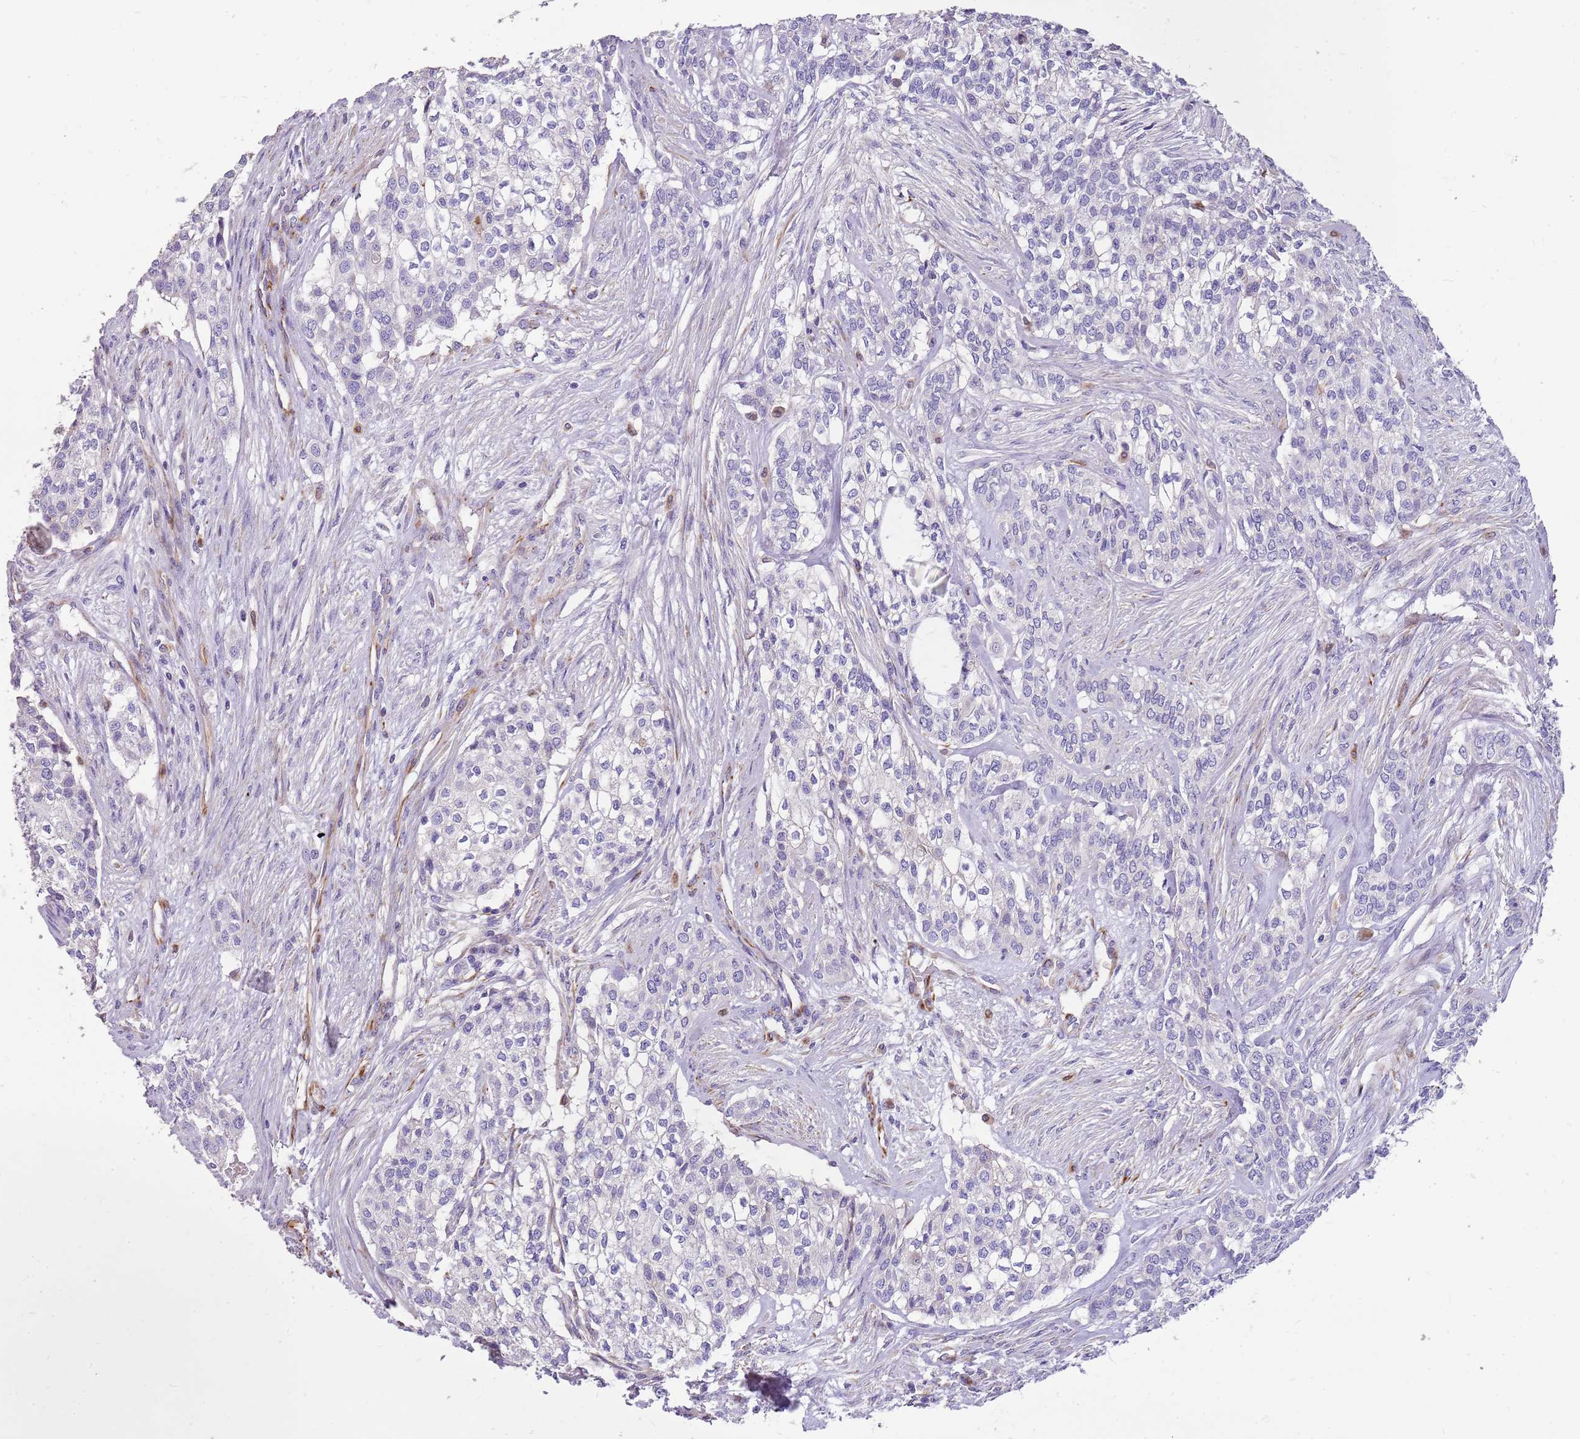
{"staining": {"intensity": "negative", "quantity": "none", "location": "none"}, "tissue": "head and neck cancer", "cell_type": "Tumor cells", "image_type": "cancer", "snomed": [{"axis": "morphology", "description": "Adenocarcinoma, NOS"}, {"axis": "topography", "description": "Head-Neck"}], "caption": "An immunohistochemistry (IHC) photomicrograph of adenocarcinoma (head and neck) is shown. There is no staining in tumor cells of adenocarcinoma (head and neck). Brightfield microscopy of IHC stained with DAB (3,3'-diaminobenzidine) (brown) and hematoxylin (blue), captured at high magnification.", "gene": "ZDHHC1", "patient": {"sex": "male", "age": 81}}